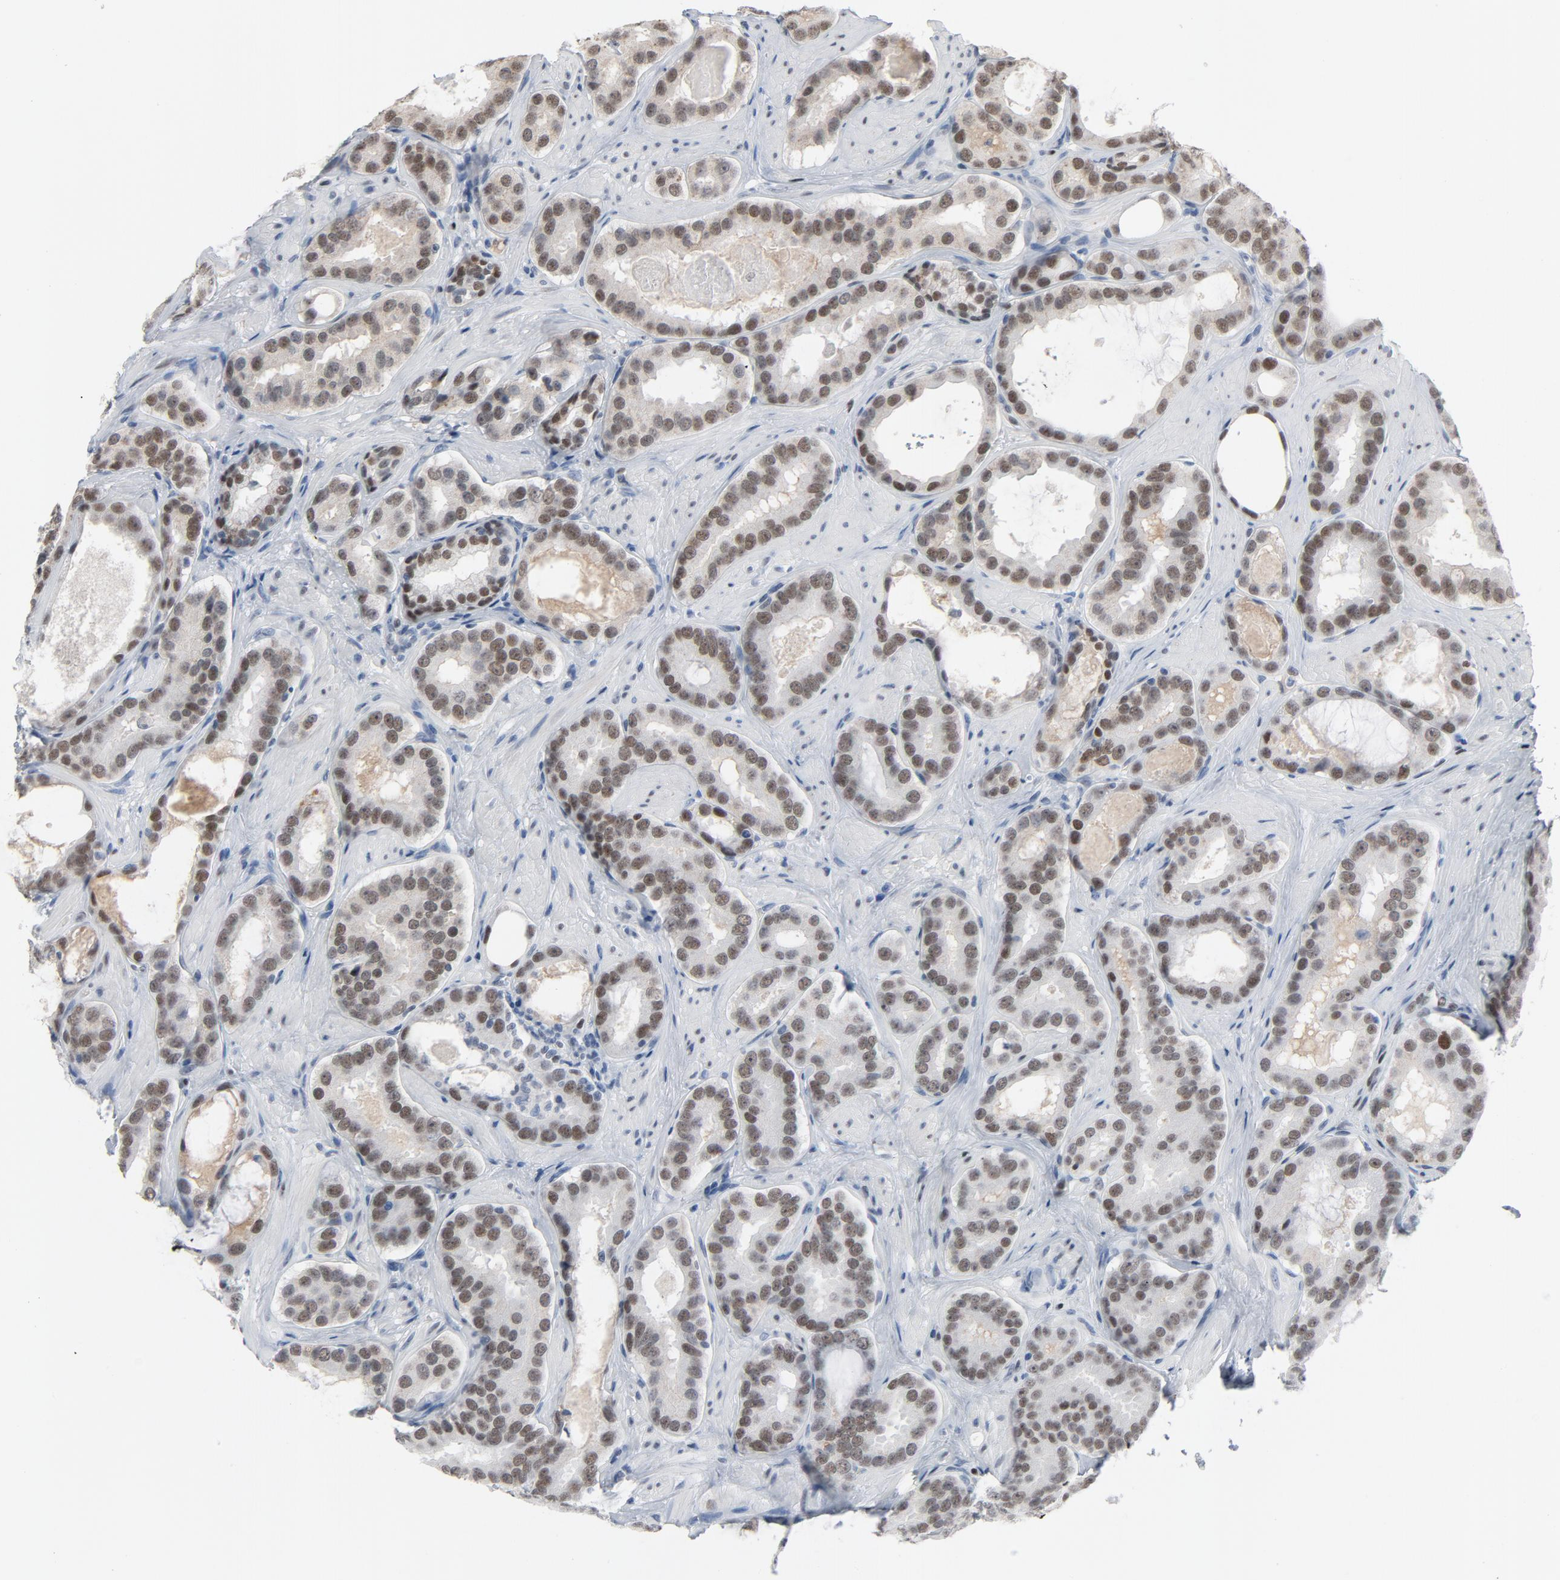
{"staining": {"intensity": "moderate", "quantity": ">75%", "location": "nuclear"}, "tissue": "prostate cancer", "cell_type": "Tumor cells", "image_type": "cancer", "snomed": [{"axis": "morphology", "description": "Adenocarcinoma, Low grade"}, {"axis": "topography", "description": "Prostate"}], "caption": "Prostate adenocarcinoma (low-grade) was stained to show a protein in brown. There is medium levels of moderate nuclear expression in about >75% of tumor cells.", "gene": "FOXP1", "patient": {"sex": "male", "age": 59}}